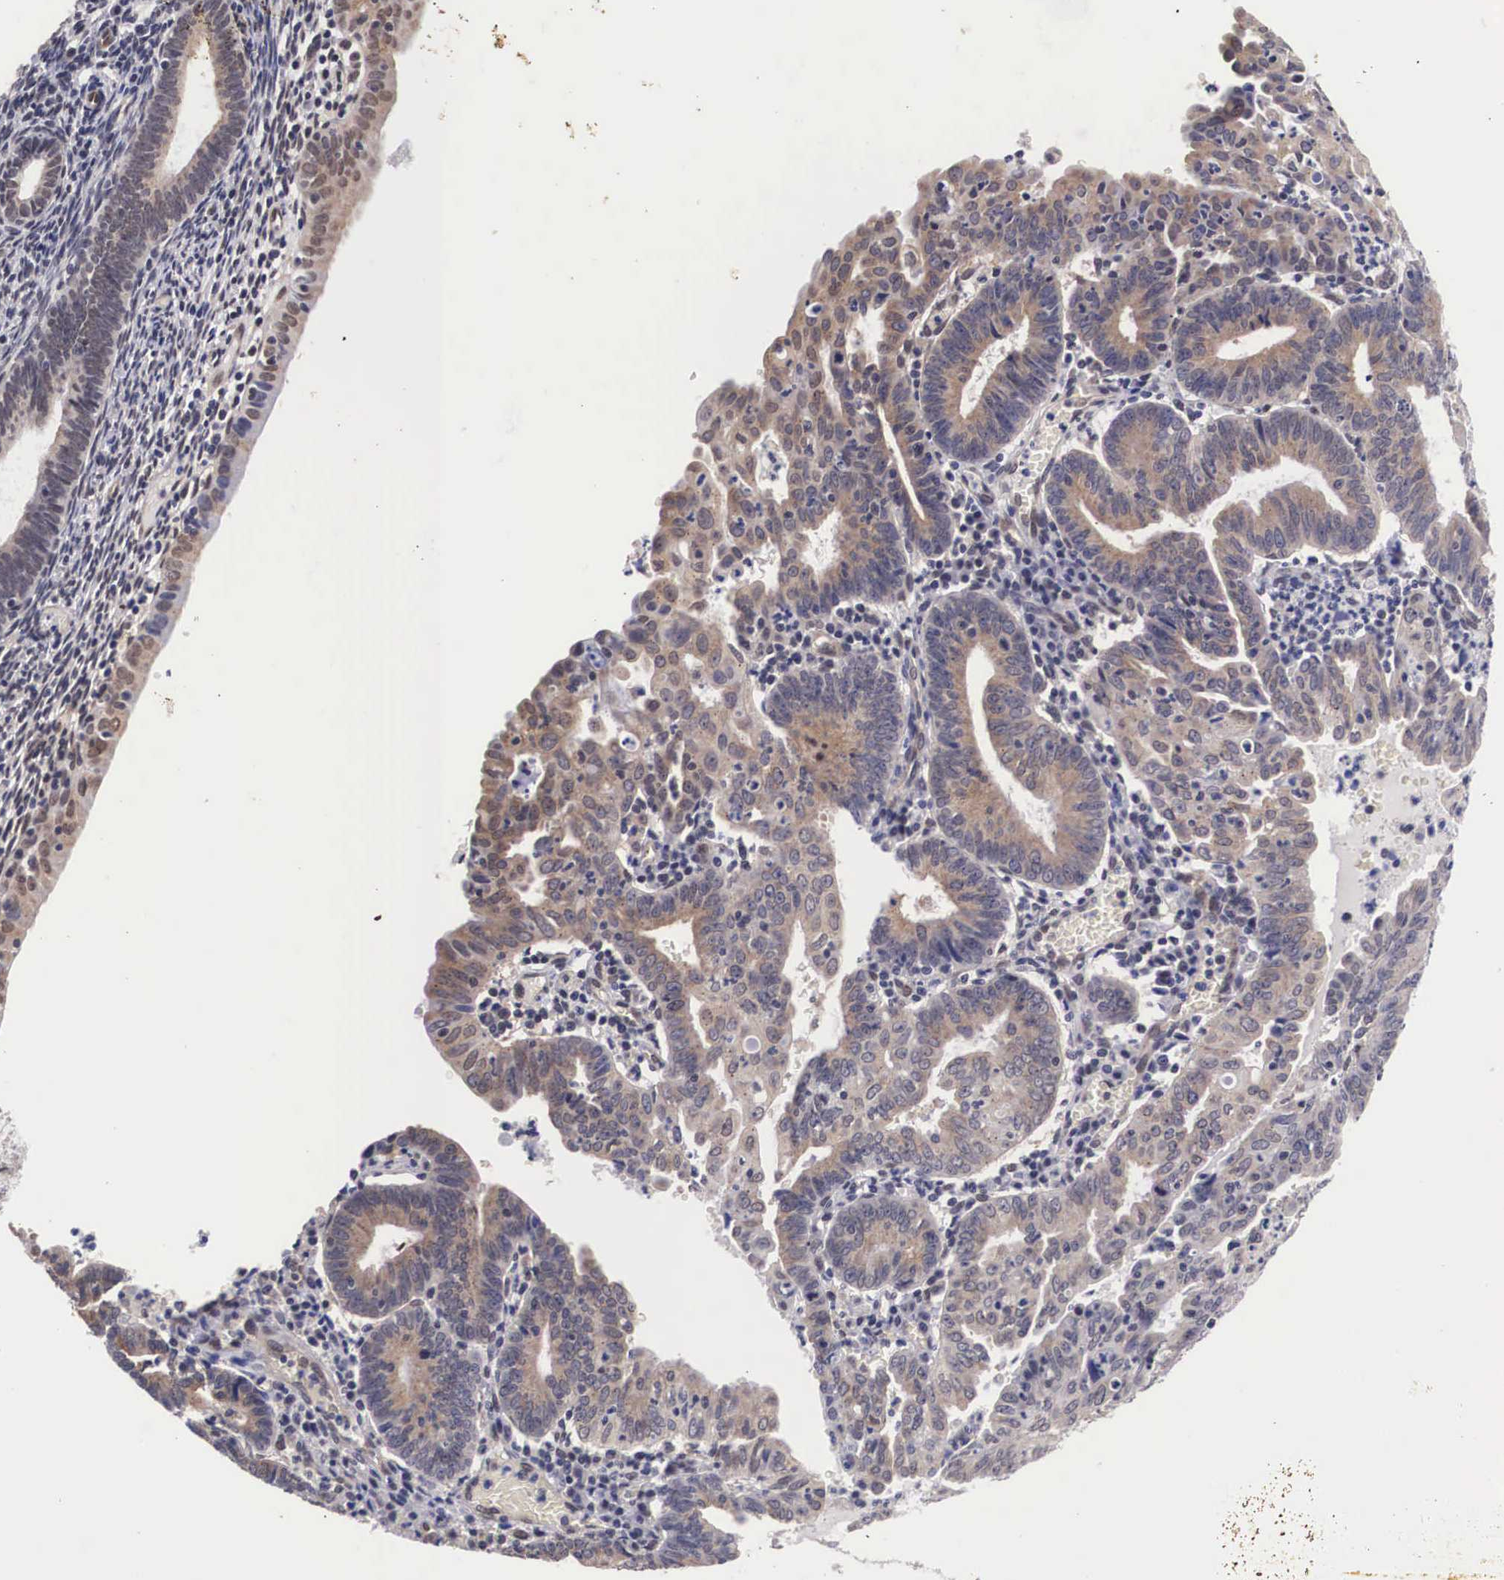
{"staining": {"intensity": "moderate", "quantity": "25%-75%", "location": "cytoplasmic/membranous"}, "tissue": "endometrial cancer", "cell_type": "Tumor cells", "image_type": "cancer", "snomed": [{"axis": "morphology", "description": "Adenocarcinoma, NOS"}, {"axis": "topography", "description": "Endometrium"}], "caption": "Endometrial cancer stained for a protein shows moderate cytoplasmic/membranous positivity in tumor cells.", "gene": "OTX2", "patient": {"sex": "female", "age": 60}}